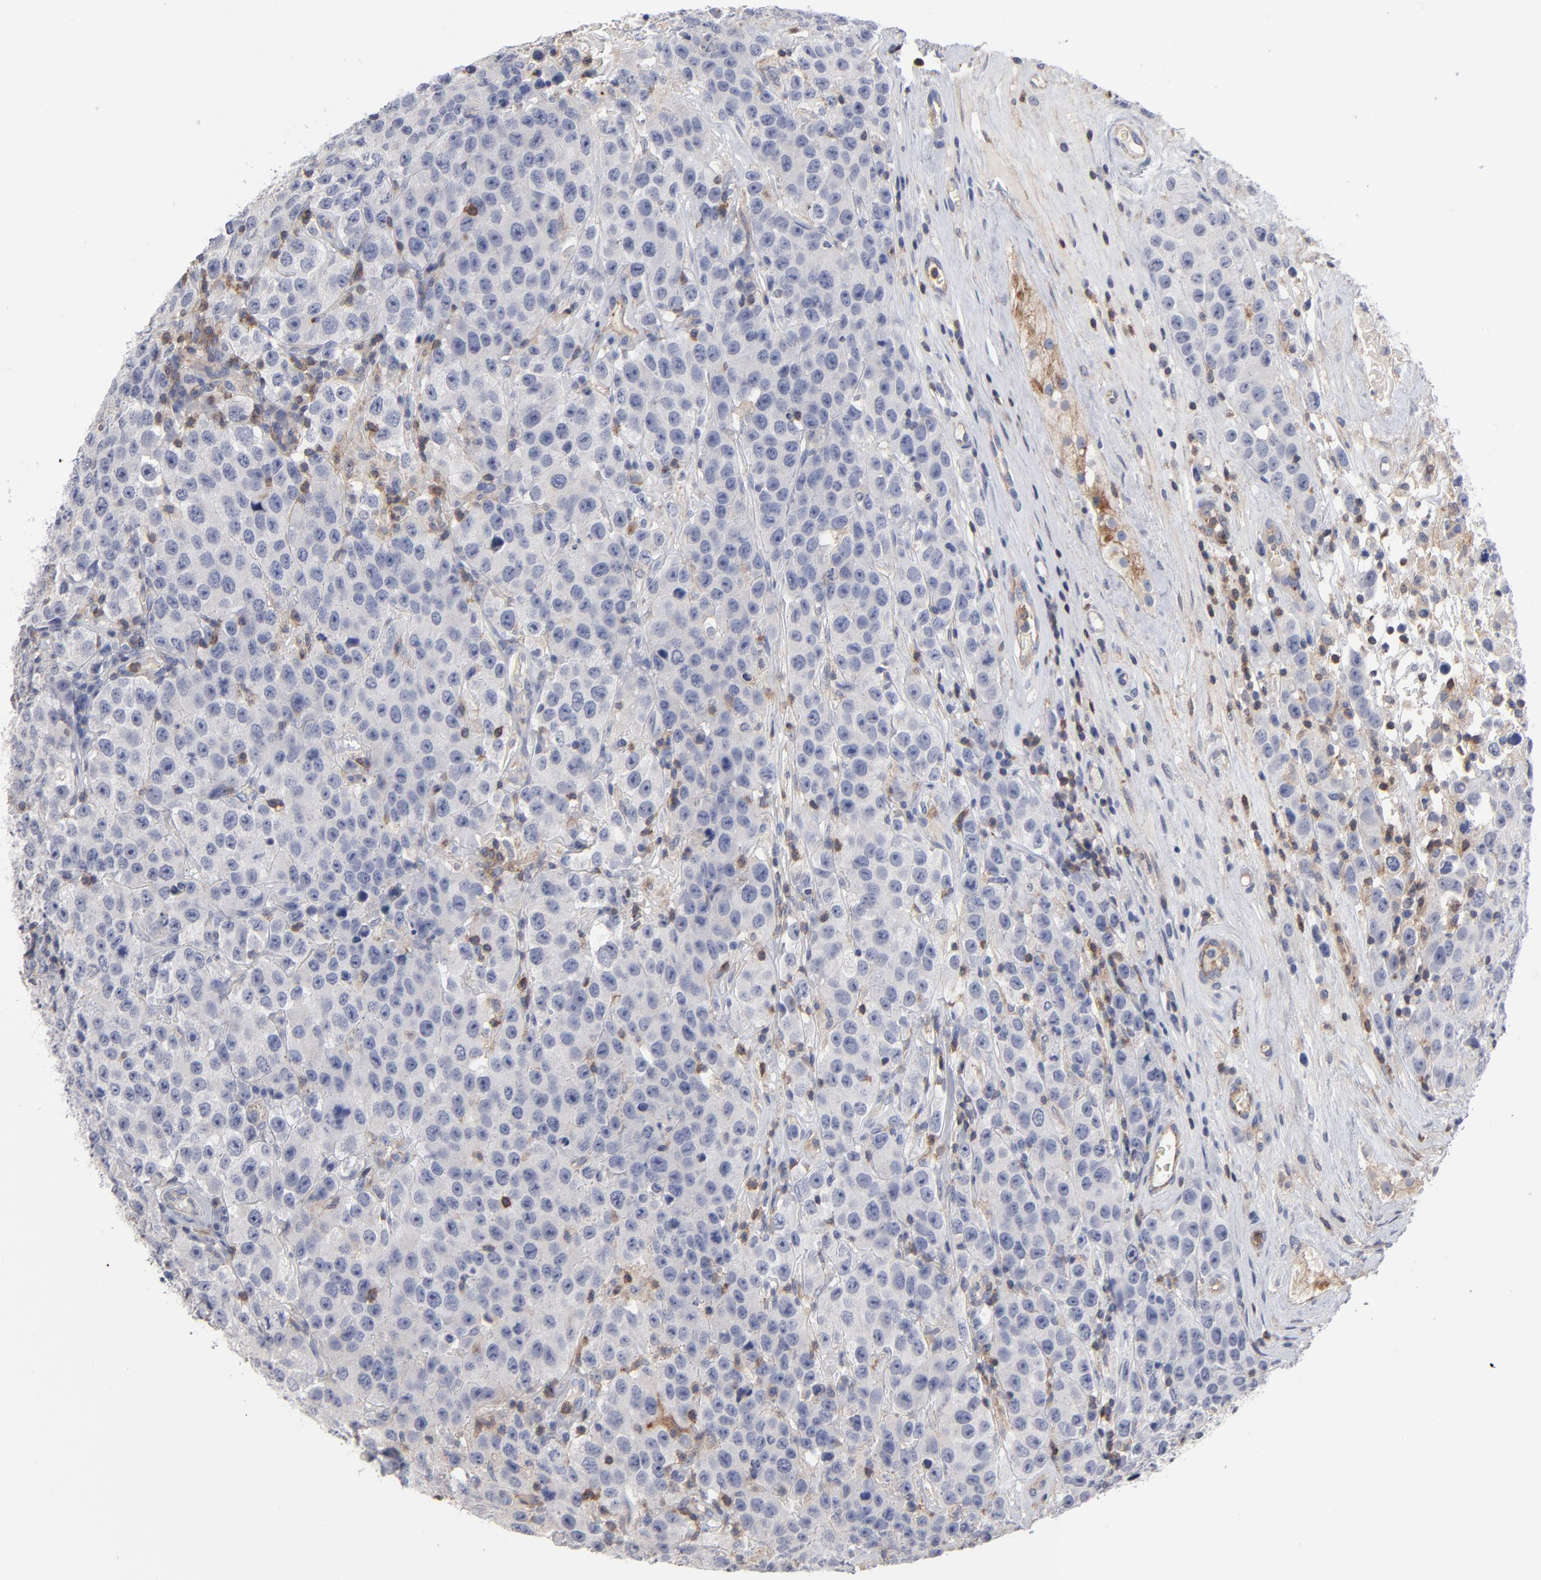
{"staining": {"intensity": "negative", "quantity": "none", "location": "none"}, "tissue": "testis cancer", "cell_type": "Tumor cells", "image_type": "cancer", "snomed": [{"axis": "morphology", "description": "Seminoma, NOS"}, {"axis": "topography", "description": "Testis"}], "caption": "This is an immunohistochemistry (IHC) histopathology image of human testis seminoma. There is no expression in tumor cells.", "gene": "PDLIM2", "patient": {"sex": "male", "age": 52}}